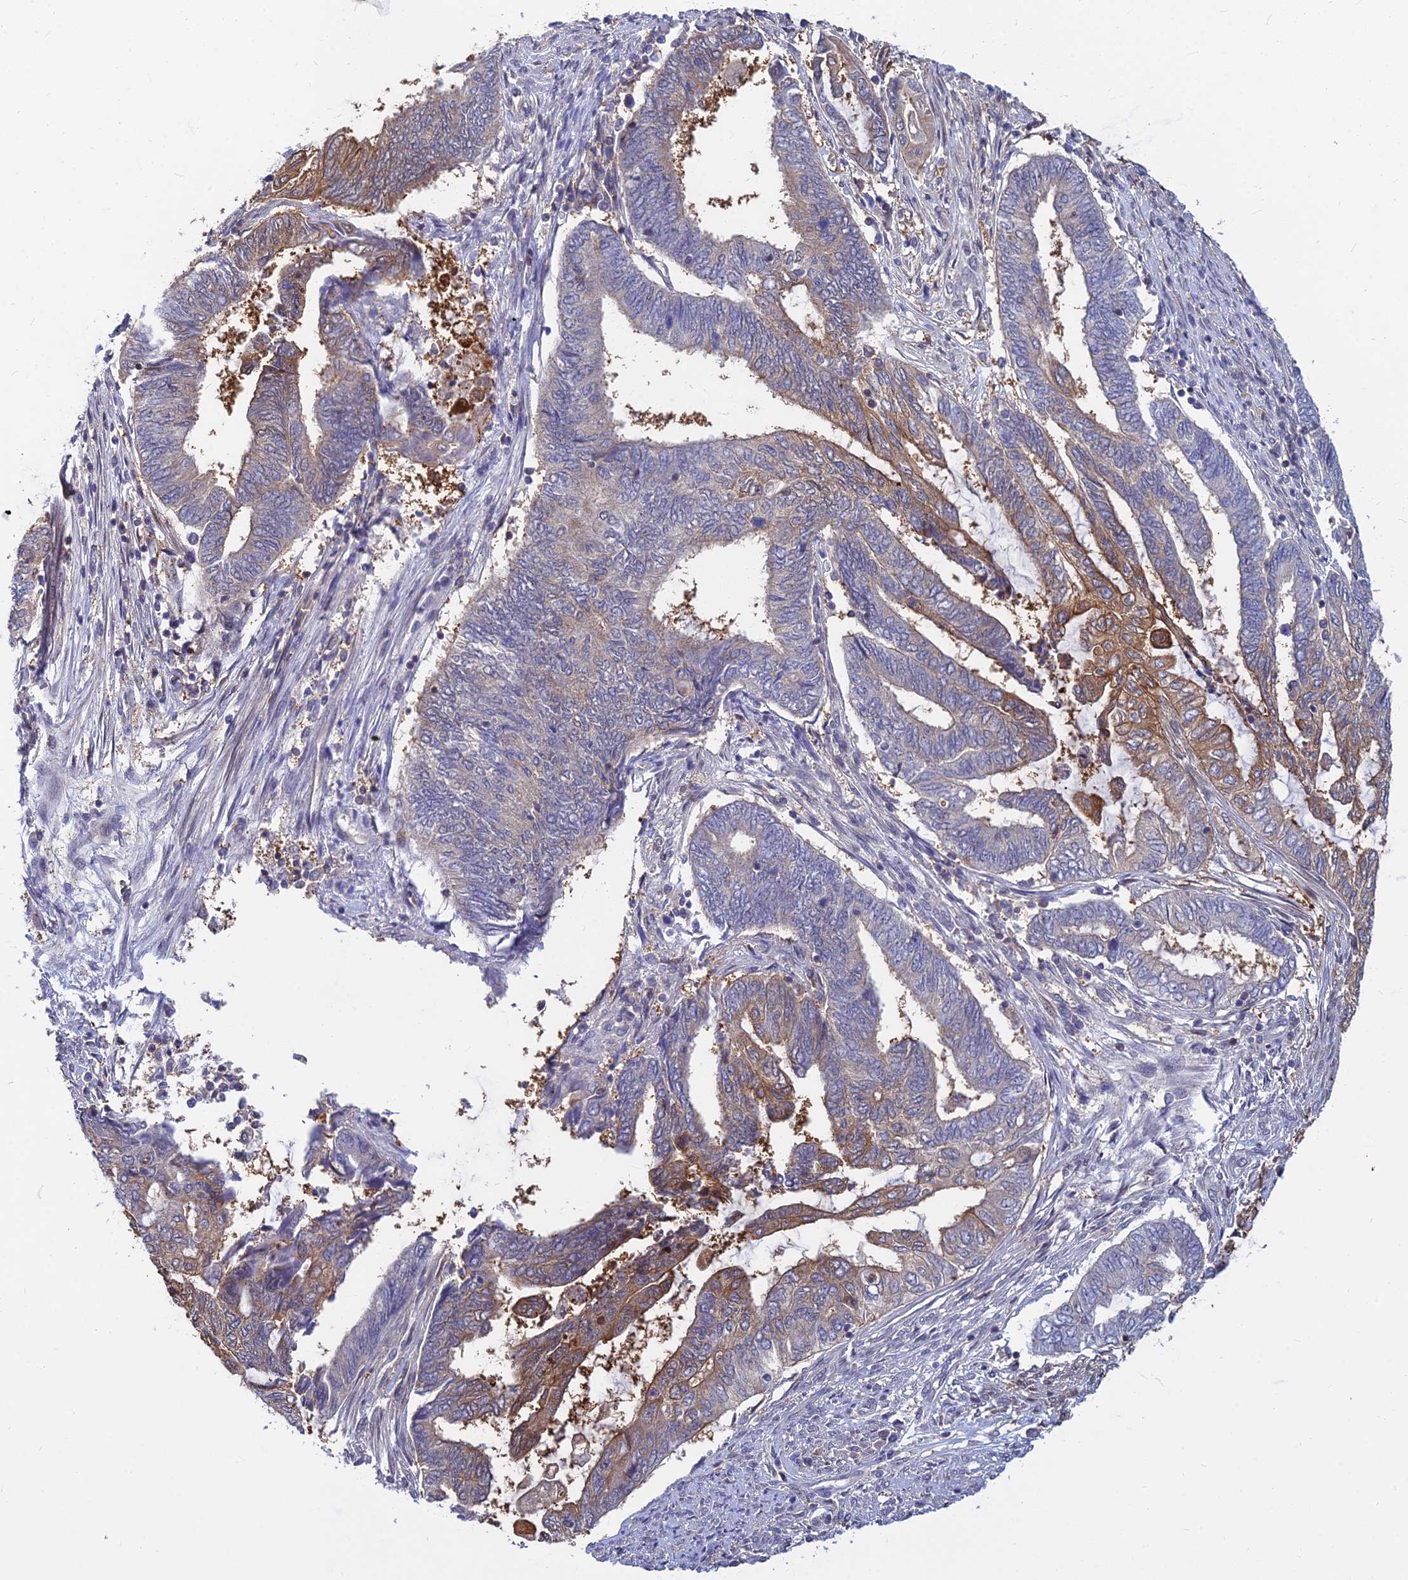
{"staining": {"intensity": "moderate", "quantity": "<25%", "location": "cytoplasmic/membranous"}, "tissue": "endometrial cancer", "cell_type": "Tumor cells", "image_type": "cancer", "snomed": [{"axis": "morphology", "description": "Adenocarcinoma, NOS"}, {"axis": "topography", "description": "Uterus"}, {"axis": "topography", "description": "Endometrium"}], "caption": "Endometrial adenocarcinoma stained with immunohistochemistry displays moderate cytoplasmic/membranous positivity in about <25% of tumor cells. Immunohistochemistry (ihc) stains the protein of interest in brown and the nuclei are stained blue.", "gene": "B3GALT4", "patient": {"sex": "female", "age": 70}}